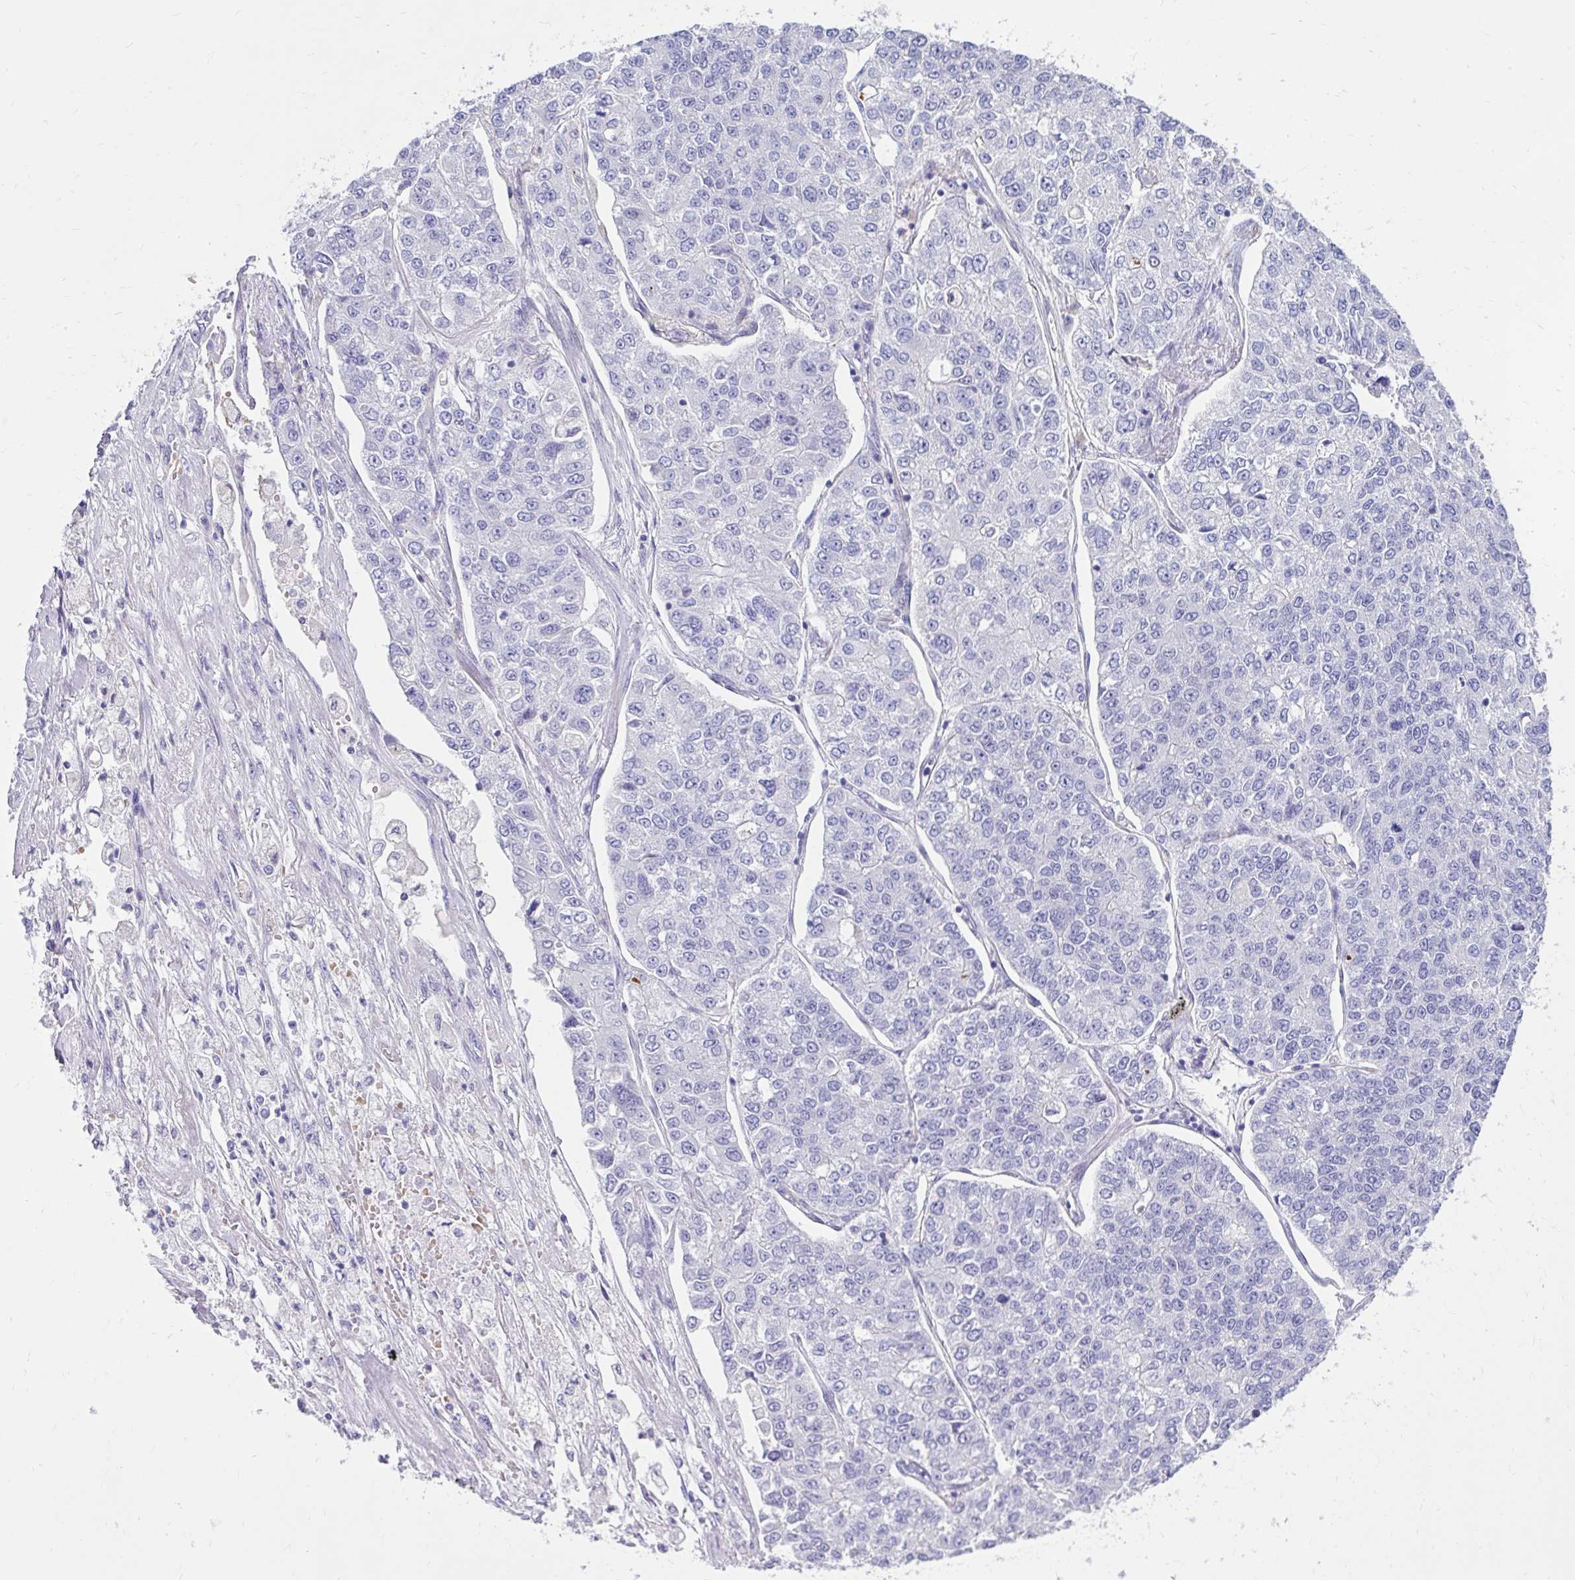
{"staining": {"intensity": "negative", "quantity": "none", "location": "none"}, "tissue": "lung cancer", "cell_type": "Tumor cells", "image_type": "cancer", "snomed": [{"axis": "morphology", "description": "Adenocarcinoma, NOS"}, {"axis": "topography", "description": "Lung"}], "caption": "Image shows no significant protein staining in tumor cells of lung cancer.", "gene": "NHLH2", "patient": {"sex": "male", "age": 49}}